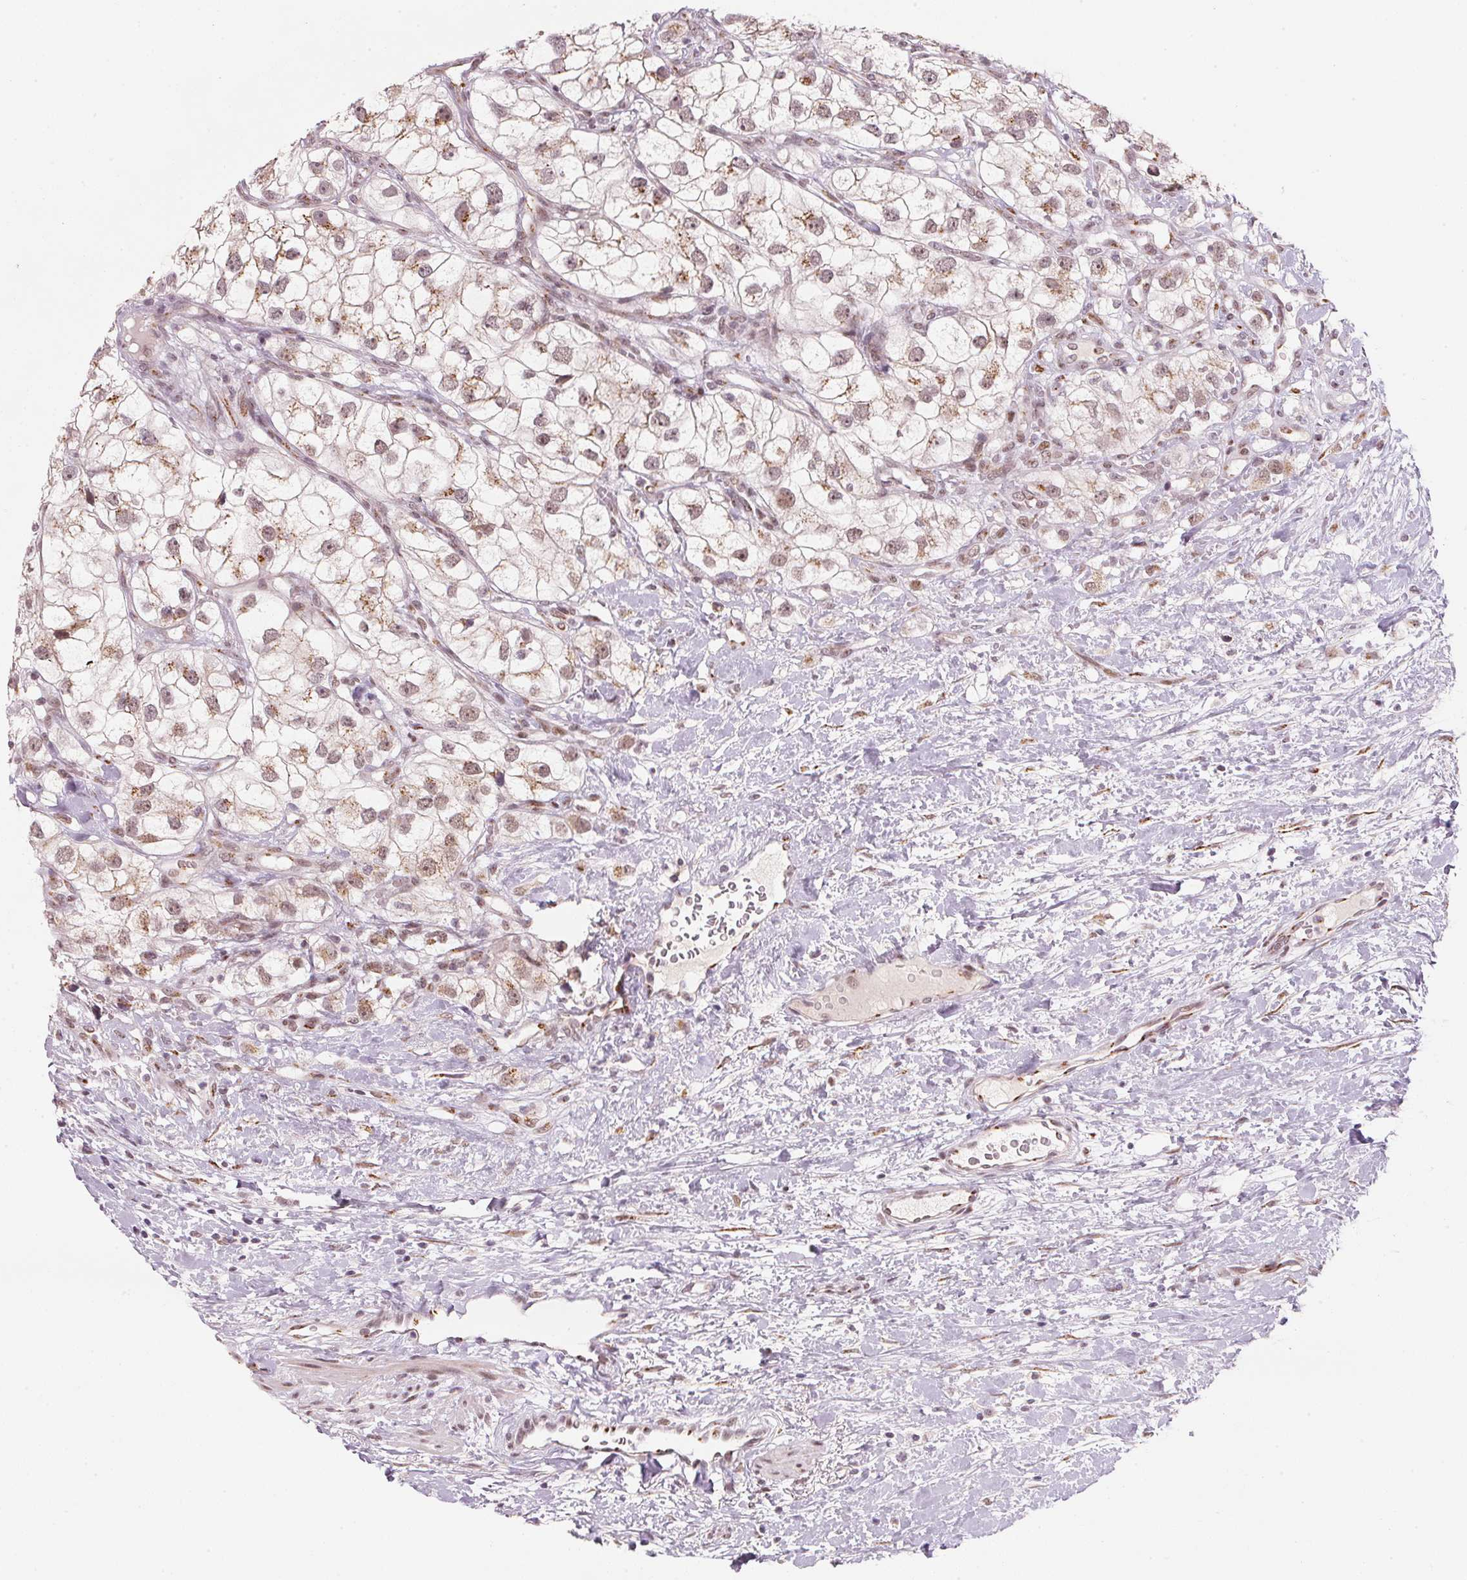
{"staining": {"intensity": "weak", "quantity": ">75%", "location": "cytoplasmic/membranous"}, "tissue": "renal cancer", "cell_type": "Tumor cells", "image_type": "cancer", "snomed": [{"axis": "morphology", "description": "Adenocarcinoma, NOS"}, {"axis": "topography", "description": "Kidney"}], "caption": "Immunohistochemistry (IHC) micrograph of adenocarcinoma (renal) stained for a protein (brown), which exhibits low levels of weak cytoplasmic/membranous positivity in approximately >75% of tumor cells.", "gene": "RAB22A", "patient": {"sex": "male", "age": 59}}